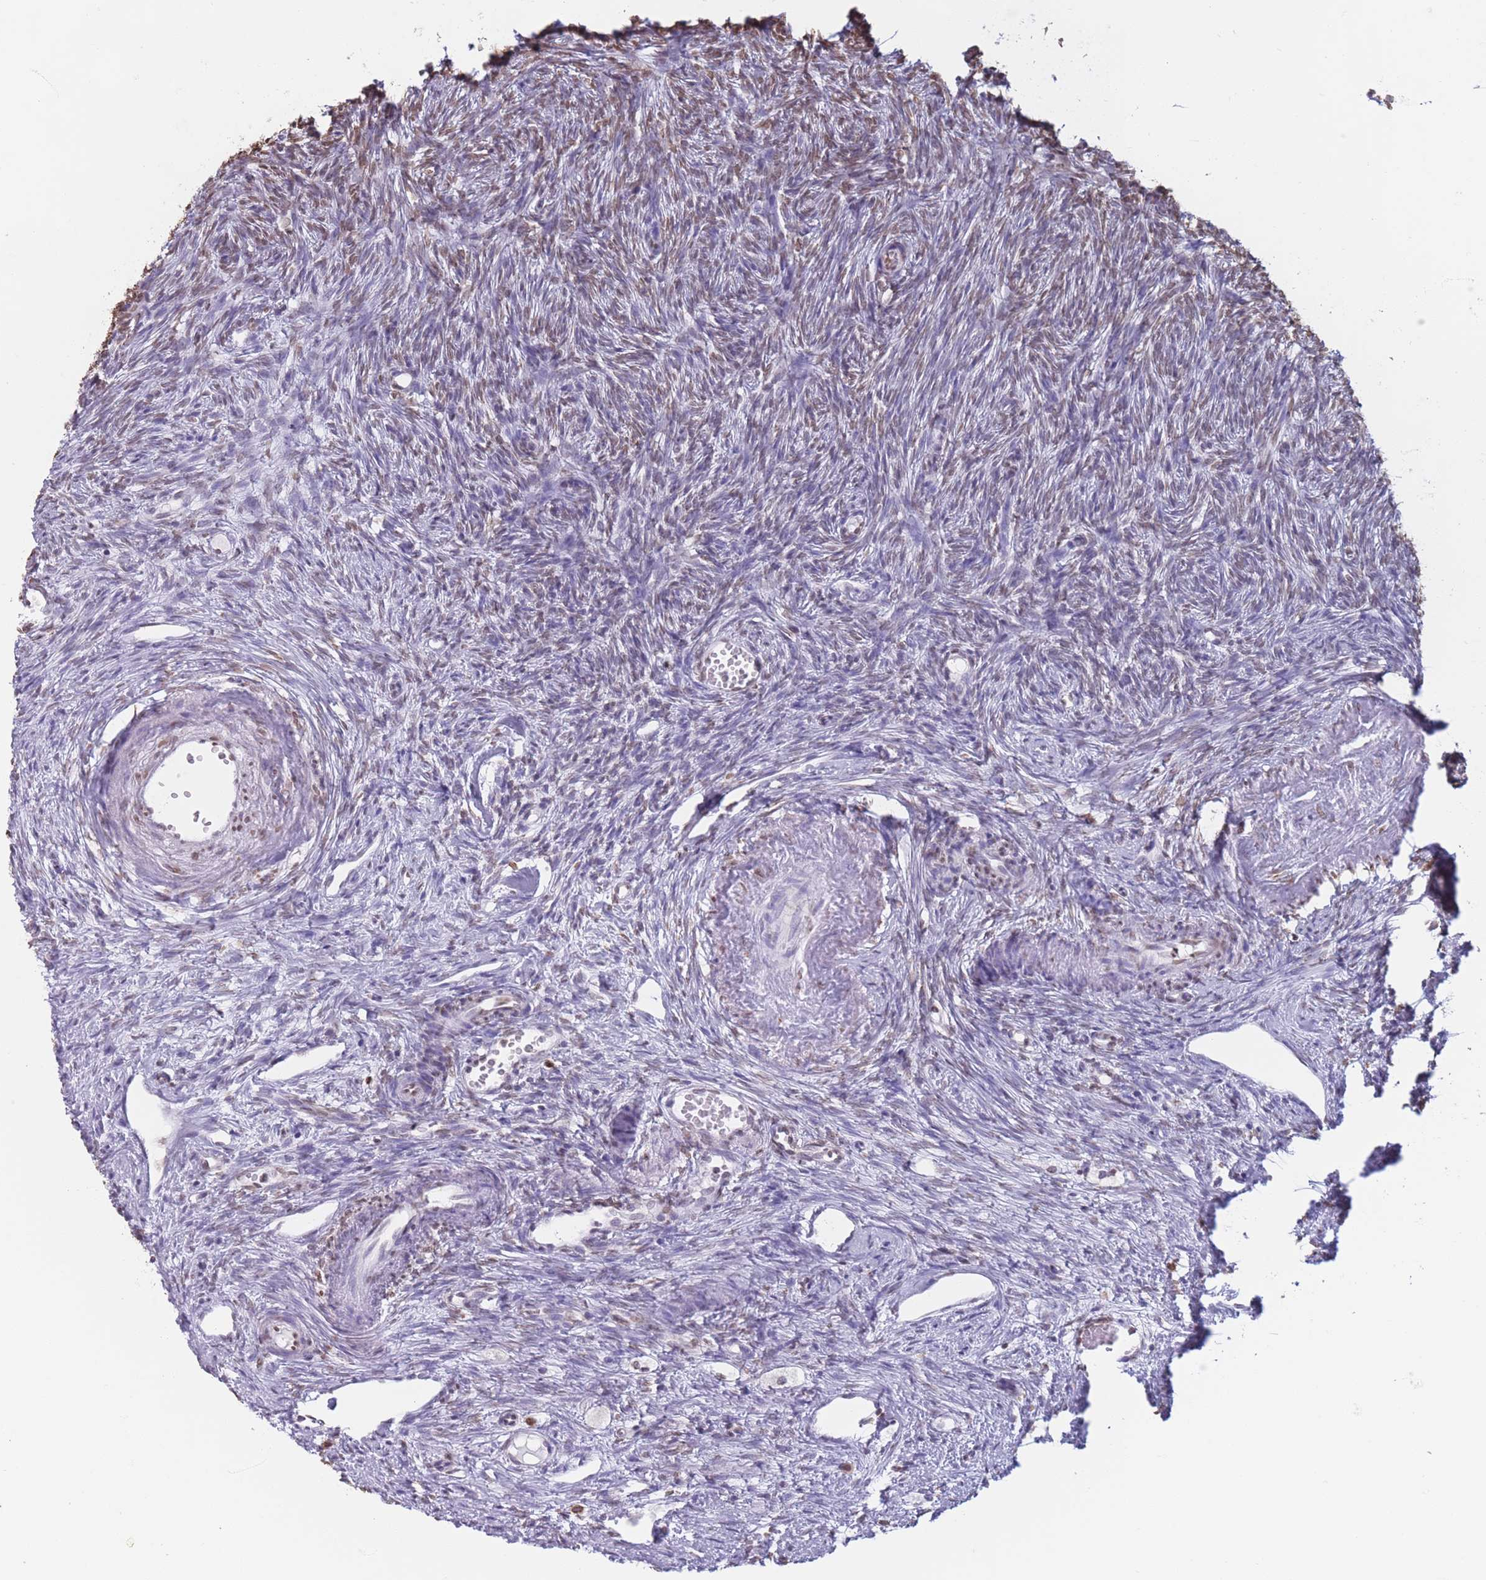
{"staining": {"intensity": "moderate", "quantity": "<25%", "location": "nuclear"}, "tissue": "ovary", "cell_type": "Ovarian stroma cells", "image_type": "normal", "snomed": [{"axis": "morphology", "description": "Normal tissue, NOS"}, {"axis": "topography", "description": "Ovary"}], "caption": "IHC micrograph of unremarkable human ovary stained for a protein (brown), which displays low levels of moderate nuclear positivity in about <25% of ovarian stroma cells.", "gene": "RYK", "patient": {"sex": "female", "age": 51}}